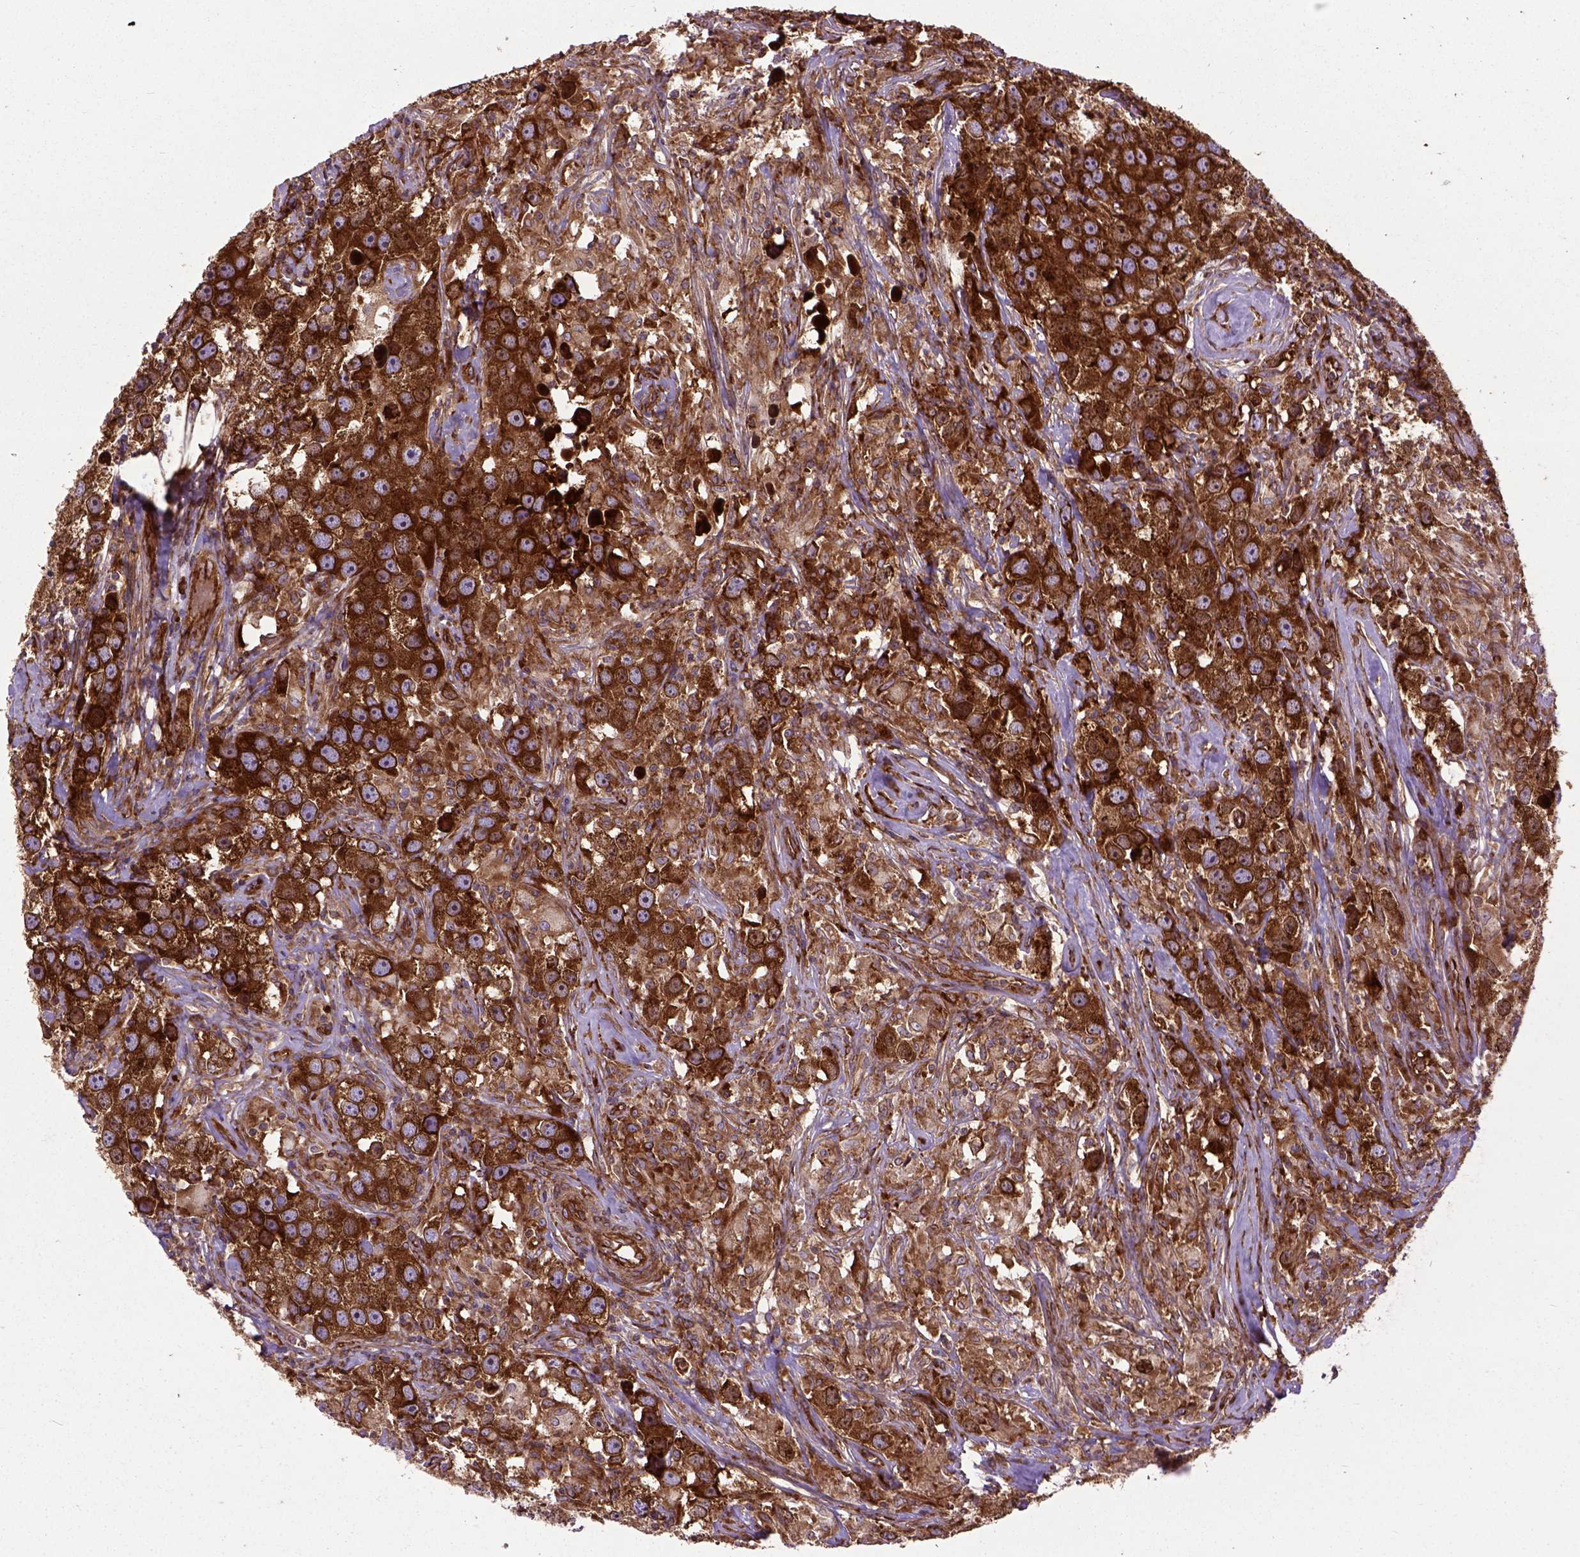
{"staining": {"intensity": "strong", "quantity": ">75%", "location": "cytoplasmic/membranous"}, "tissue": "testis cancer", "cell_type": "Tumor cells", "image_type": "cancer", "snomed": [{"axis": "morphology", "description": "Seminoma, NOS"}, {"axis": "topography", "description": "Testis"}], "caption": "Seminoma (testis) was stained to show a protein in brown. There is high levels of strong cytoplasmic/membranous positivity in approximately >75% of tumor cells.", "gene": "CAPRIN1", "patient": {"sex": "male", "age": 49}}